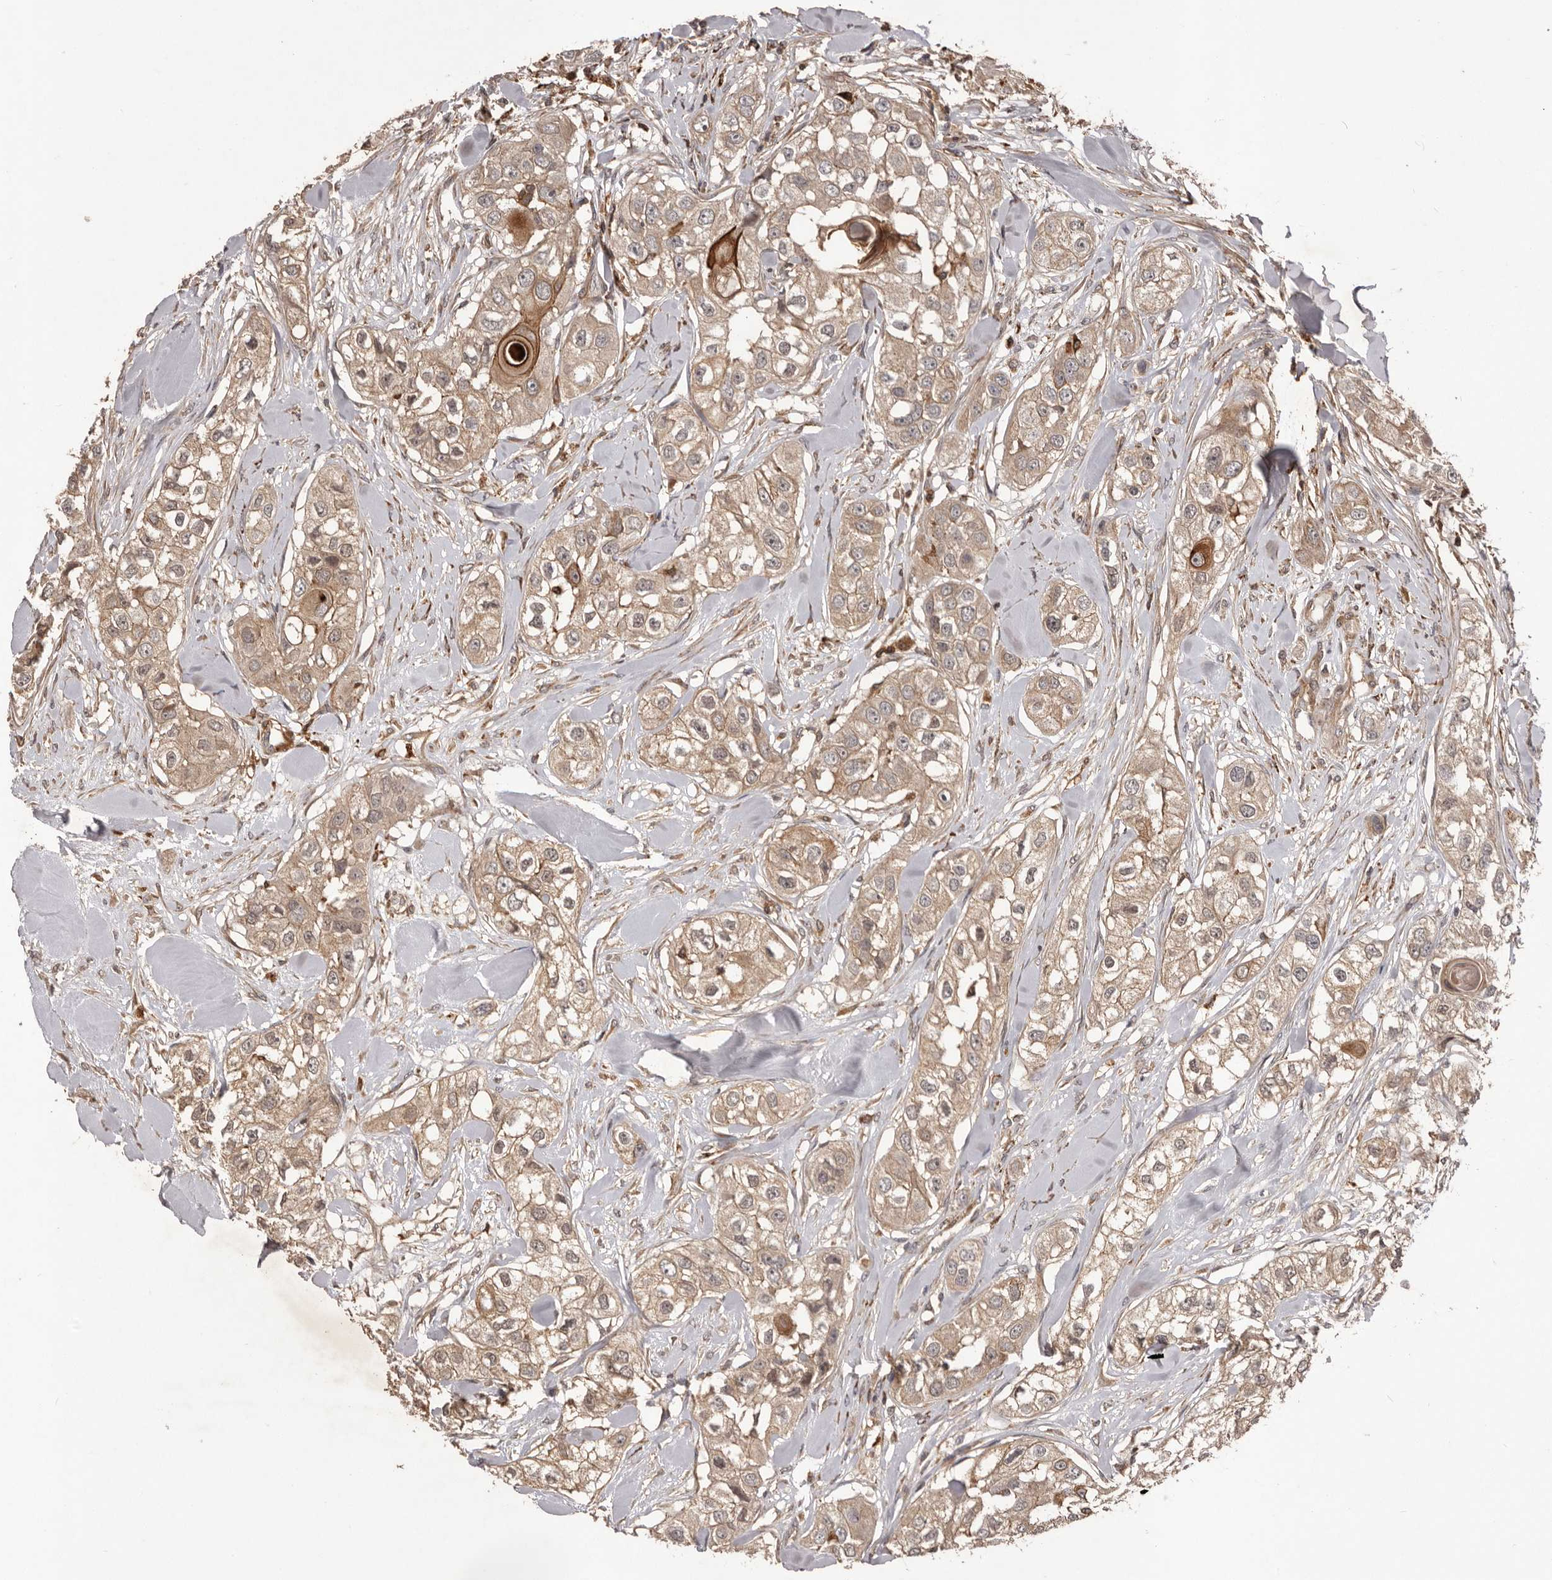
{"staining": {"intensity": "moderate", "quantity": ">75%", "location": "cytoplasmic/membranous"}, "tissue": "head and neck cancer", "cell_type": "Tumor cells", "image_type": "cancer", "snomed": [{"axis": "morphology", "description": "Normal tissue, NOS"}, {"axis": "morphology", "description": "Squamous cell carcinoma, NOS"}, {"axis": "topography", "description": "Skeletal muscle"}, {"axis": "topography", "description": "Head-Neck"}], "caption": "Immunohistochemistry (IHC) (DAB (3,3'-diaminobenzidine)) staining of human head and neck cancer exhibits moderate cytoplasmic/membranous protein staining in approximately >75% of tumor cells.", "gene": "GLIPR2", "patient": {"sex": "male", "age": 51}}